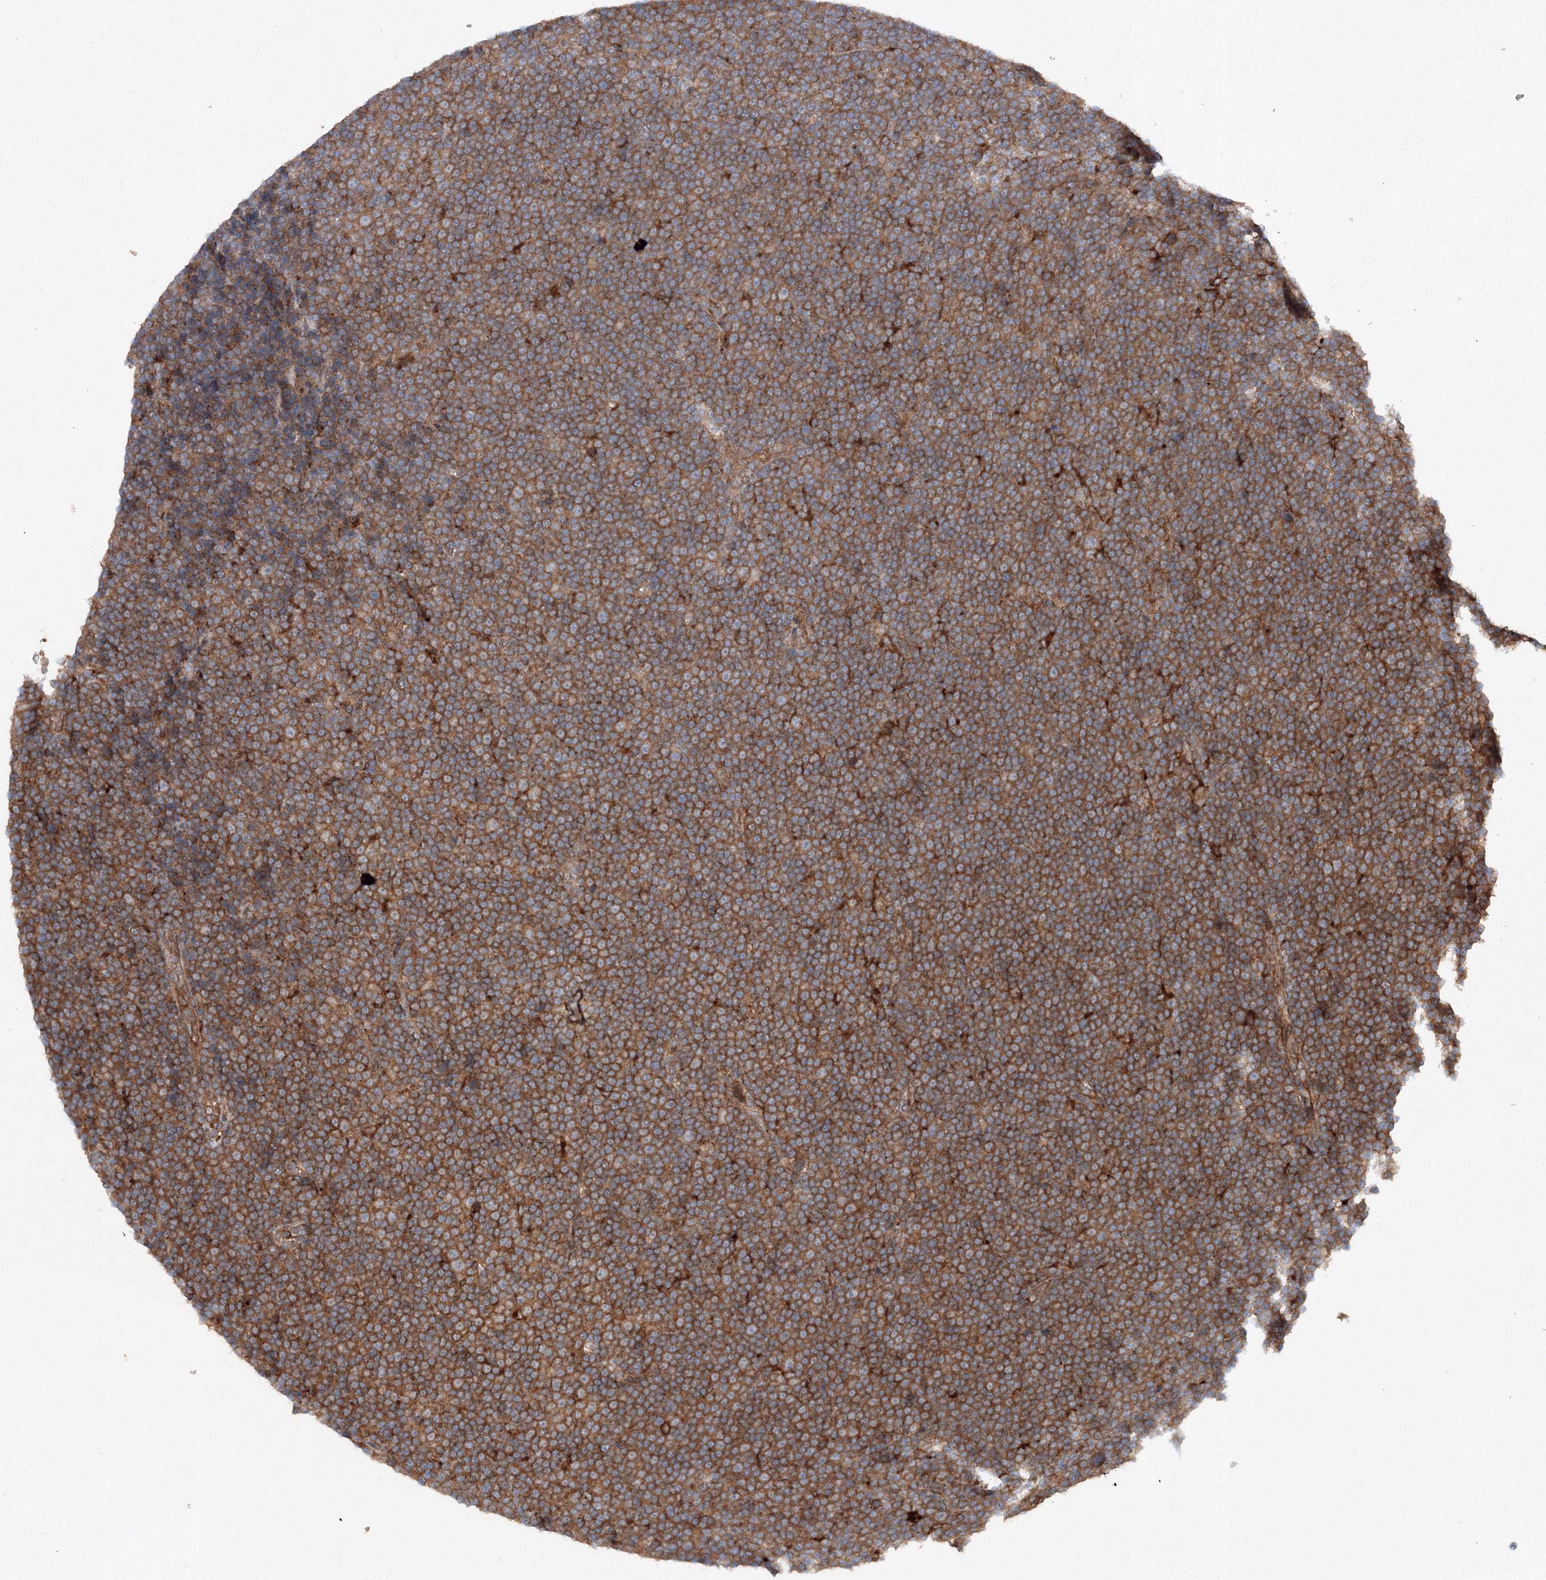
{"staining": {"intensity": "moderate", "quantity": ">75%", "location": "cytoplasmic/membranous"}, "tissue": "lymphoma", "cell_type": "Tumor cells", "image_type": "cancer", "snomed": [{"axis": "morphology", "description": "Malignant lymphoma, non-Hodgkin's type, Low grade"}, {"axis": "topography", "description": "Lymph node"}], "caption": "A brown stain highlights moderate cytoplasmic/membranous staining of a protein in malignant lymphoma, non-Hodgkin's type (low-grade) tumor cells.", "gene": "SLC36A1", "patient": {"sex": "female", "age": 67}}